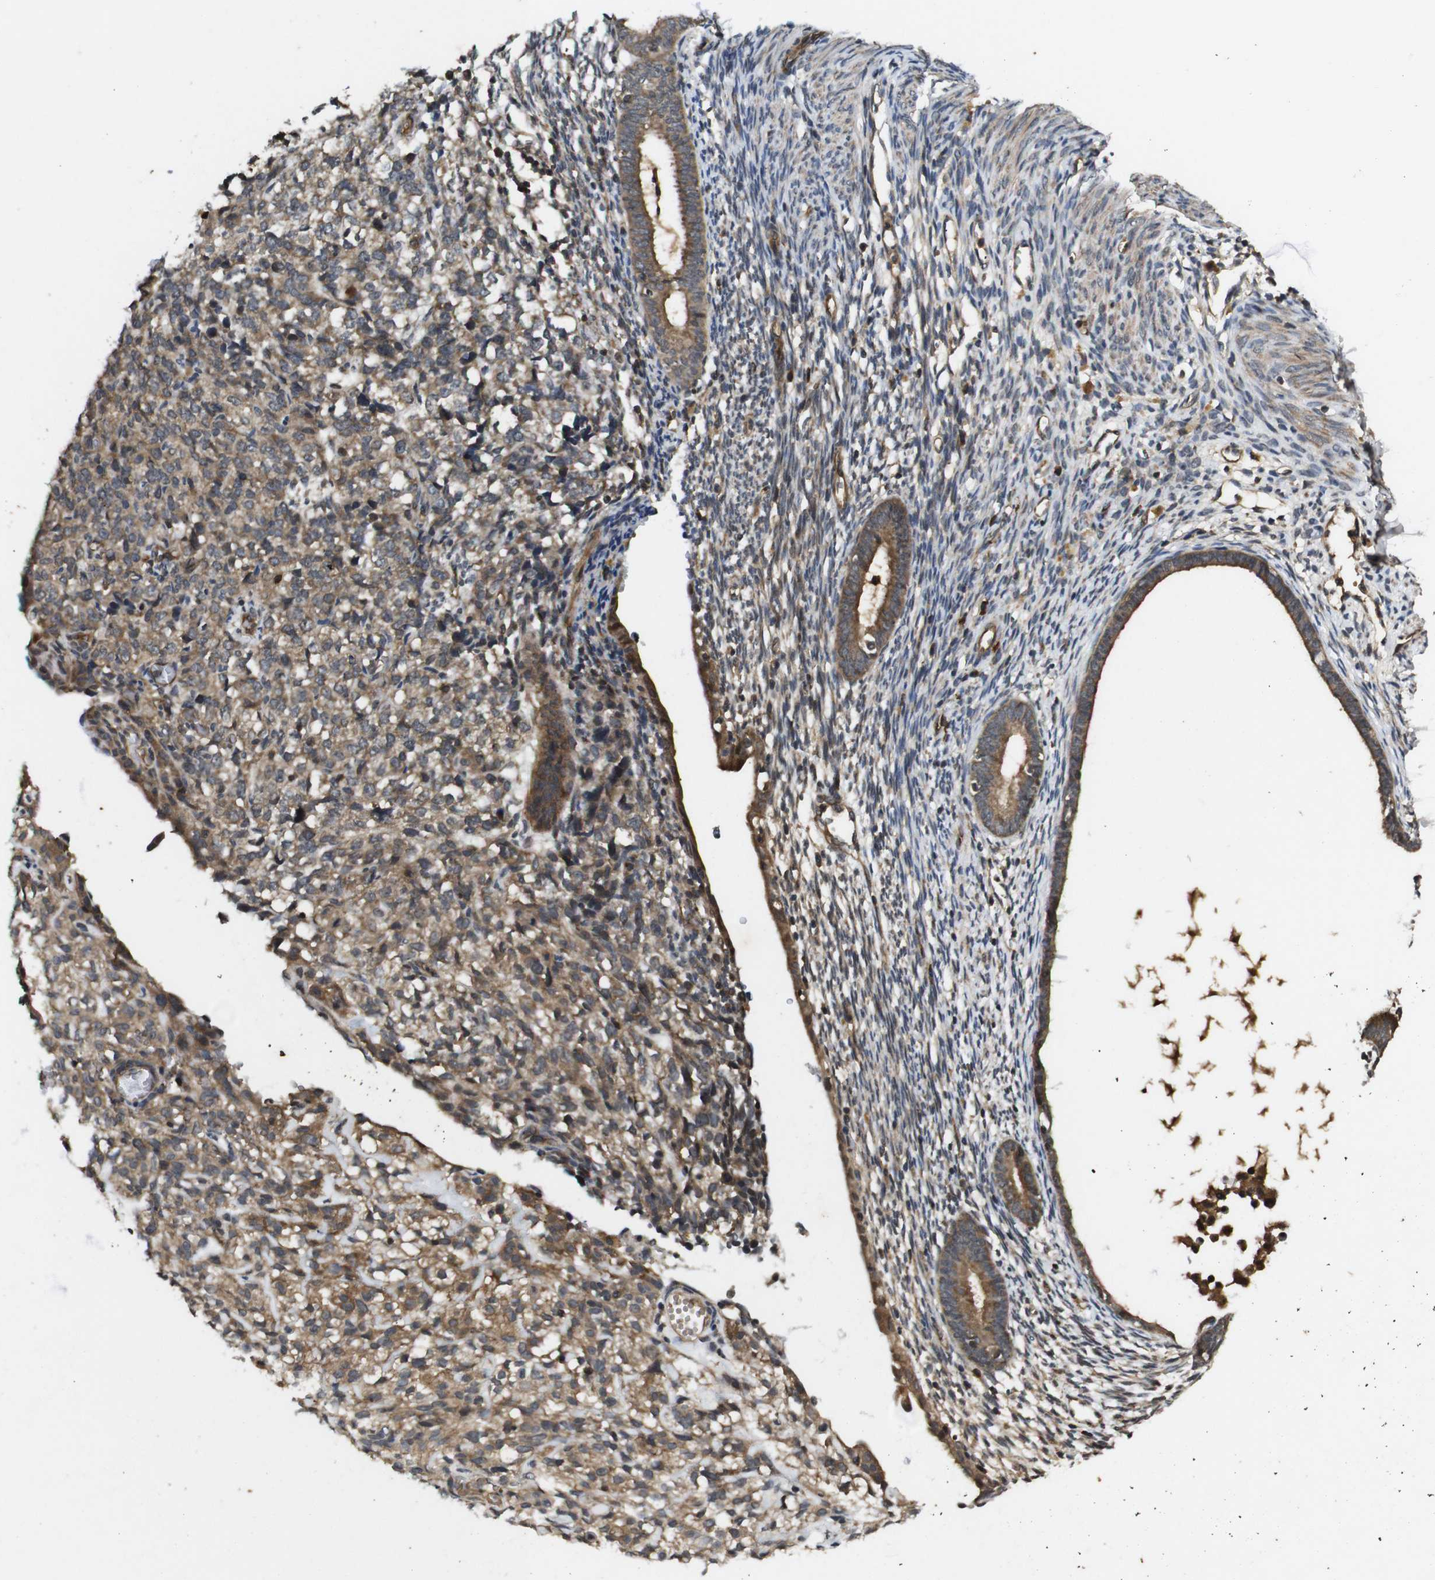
{"staining": {"intensity": "weak", "quantity": "25%-75%", "location": "cytoplasmic/membranous"}, "tissue": "endometrium", "cell_type": "Cells in endometrial stroma", "image_type": "normal", "snomed": [{"axis": "morphology", "description": "Normal tissue, NOS"}, {"axis": "morphology", "description": "Adenocarcinoma, NOS"}, {"axis": "topography", "description": "Endometrium"}, {"axis": "topography", "description": "Ovary"}], "caption": "Protein expression analysis of normal endometrium exhibits weak cytoplasmic/membranous expression in about 25%-75% of cells in endometrial stroma.", "gene": "RIPK1", "patient": {"sex": "female", "age": 68}}